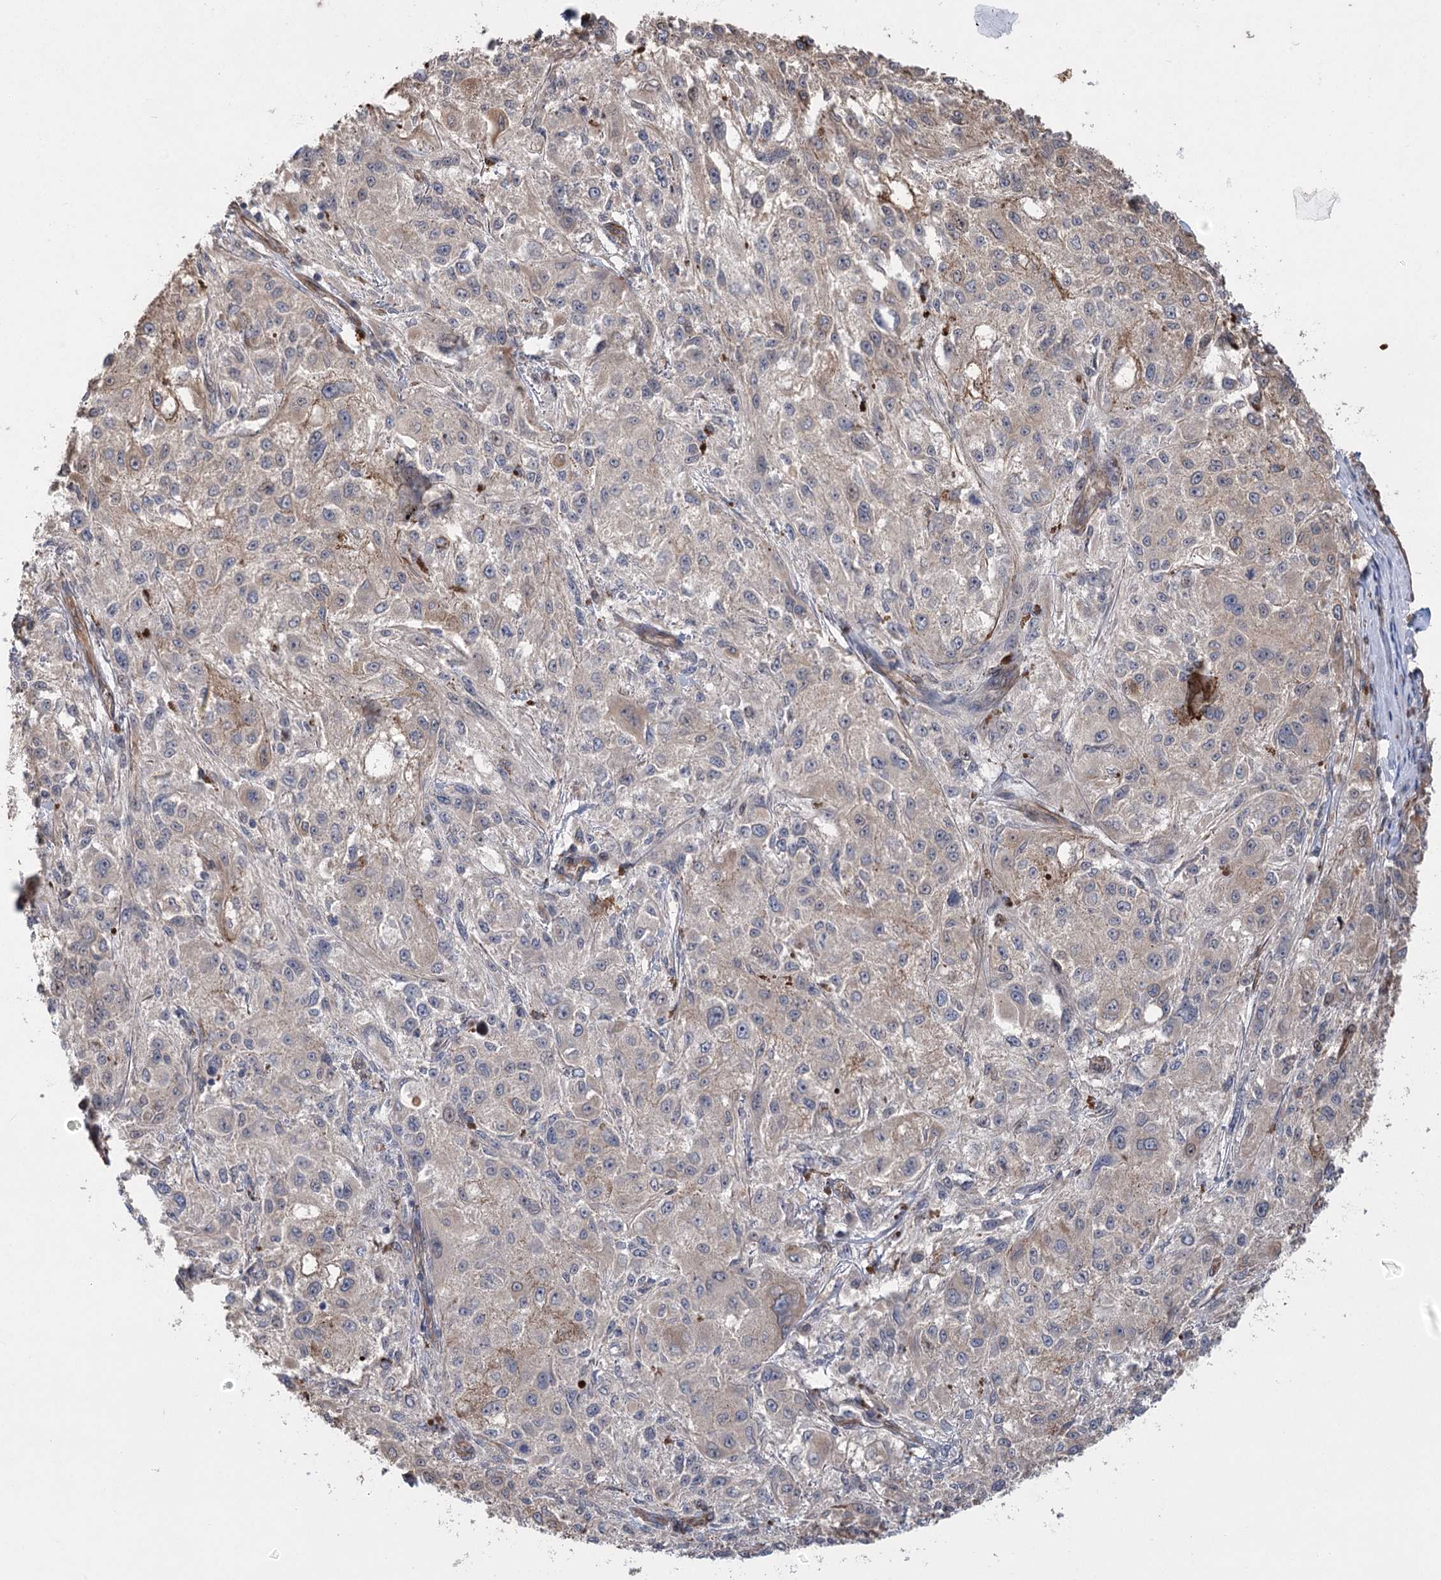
{"staining": {"intensity": "weak", "quantity": "<25%", "location": "cytoplasmic/membranous"}, "tissue": "melanoma", "cell_type": "Tumor cells", "image_type": "cancer", "snomed": [{"axis": "morphology", "description": "Necrosis, NOS"}, {"axis": "morphology", "description": "Malignant melanoma, NOS"}, {"axis": "topography", "description": "Skin"}], "caption": "Immunohistochemistry (IHC) histopathology image of malignant melanoma stained for a protein (brown), which demonstrates no expression in tumor cells.", "gene": "RWDD4", "patient": {"sex": "female", "age": 87}}